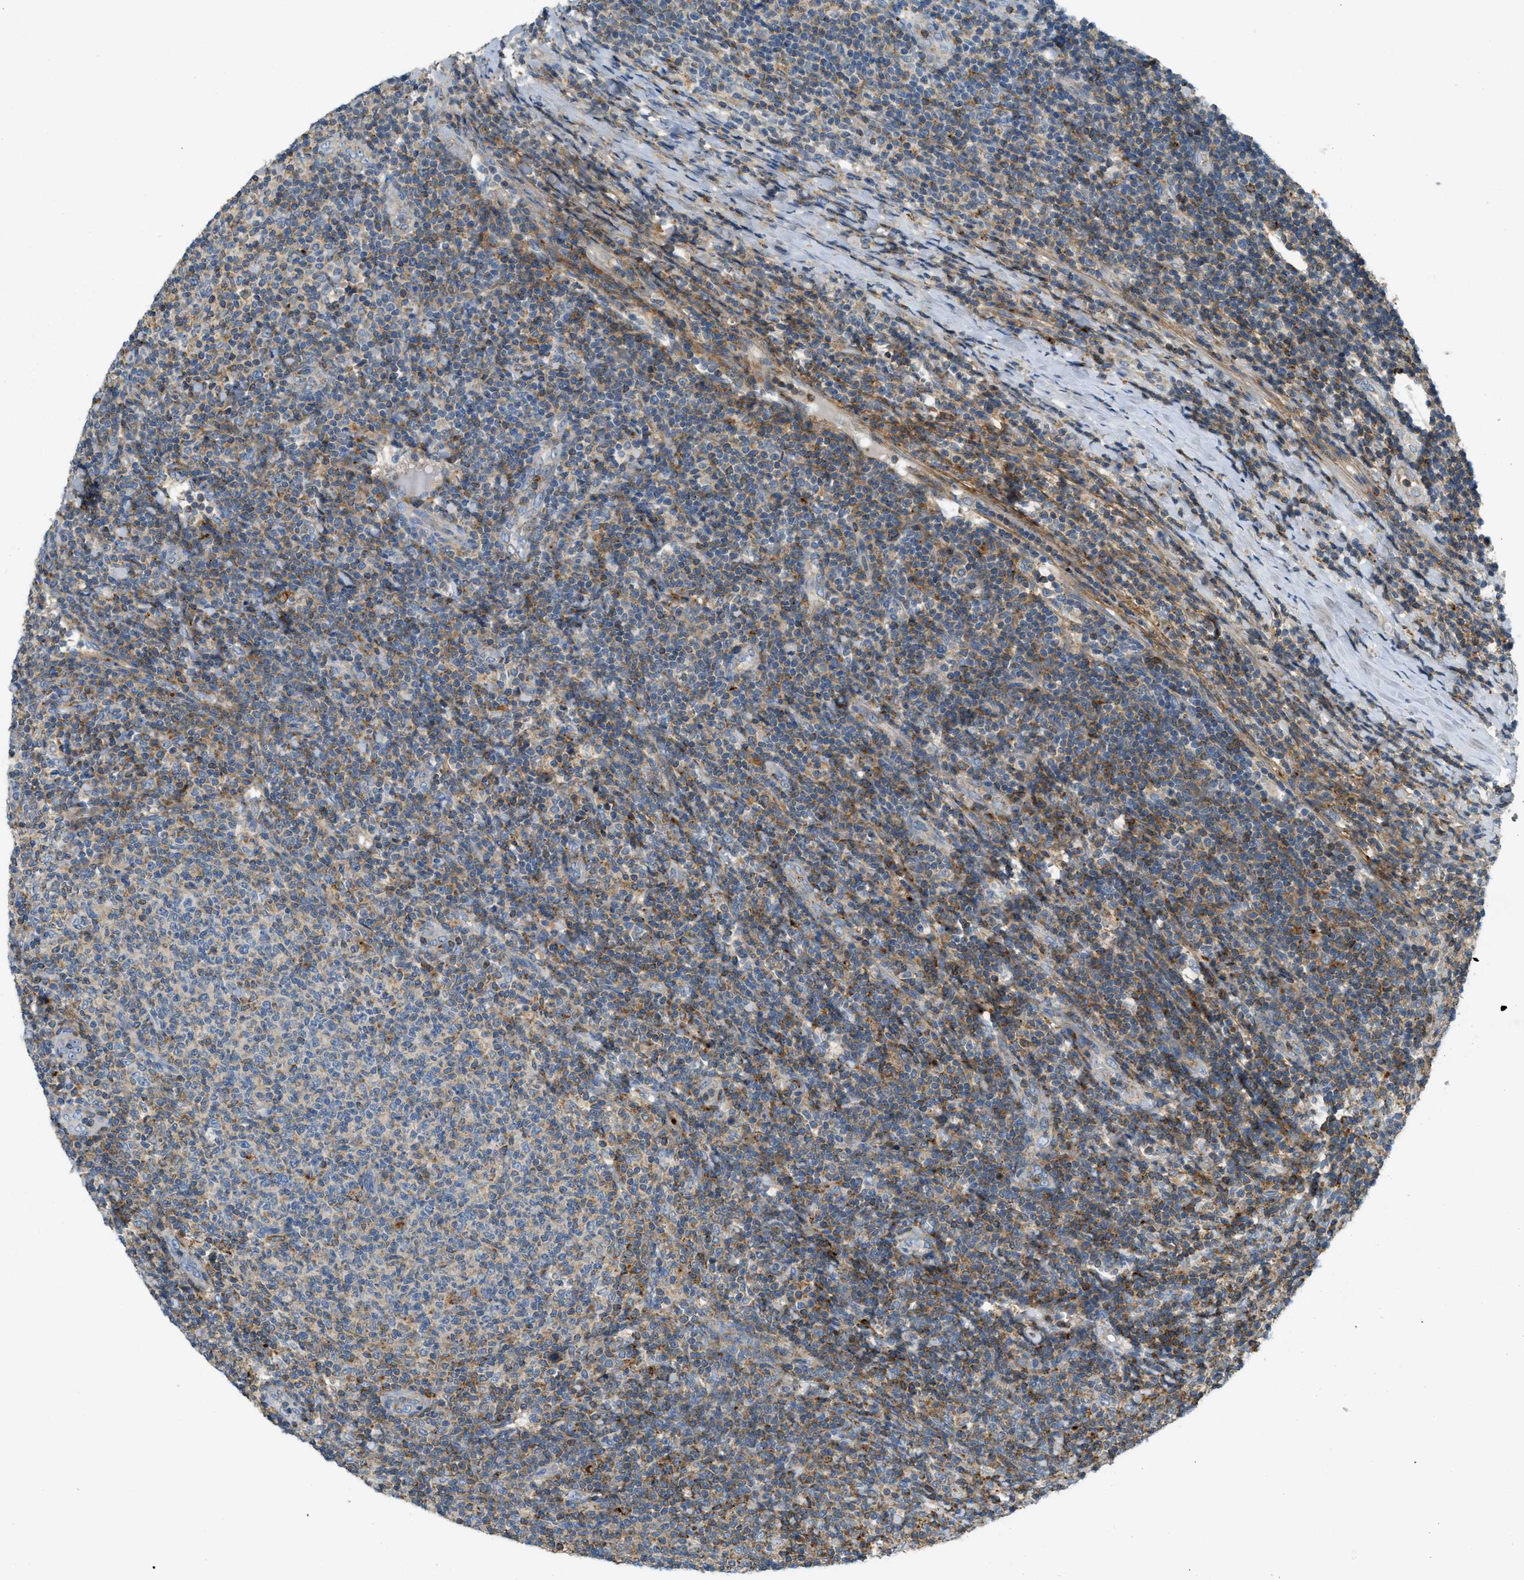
{"staining": {"intensity": "moderate", "quantity": "<25%", "location": "cytoplasmic/membranous"}, "tissue": "lymphoma", "cell_type": "Tumor cells", "image_type": "cancer", "snomed": [{"axis": "morphology", "description": "Malignant lymphoma, non-Hodgkin's type, Low grade"}, {"axis": "topography", "description": "Lymph node"}], "caption": "Immunohistochemistry (DAB) staining of malignant lymphoma, non-Hodgkin's type (low-grade) shows moderate cytoplasmic/membranous protein staining in approximately <25% of tumor cells.", "gene": "PLBD2", "patient": {"sex": "male", "age": 66}}